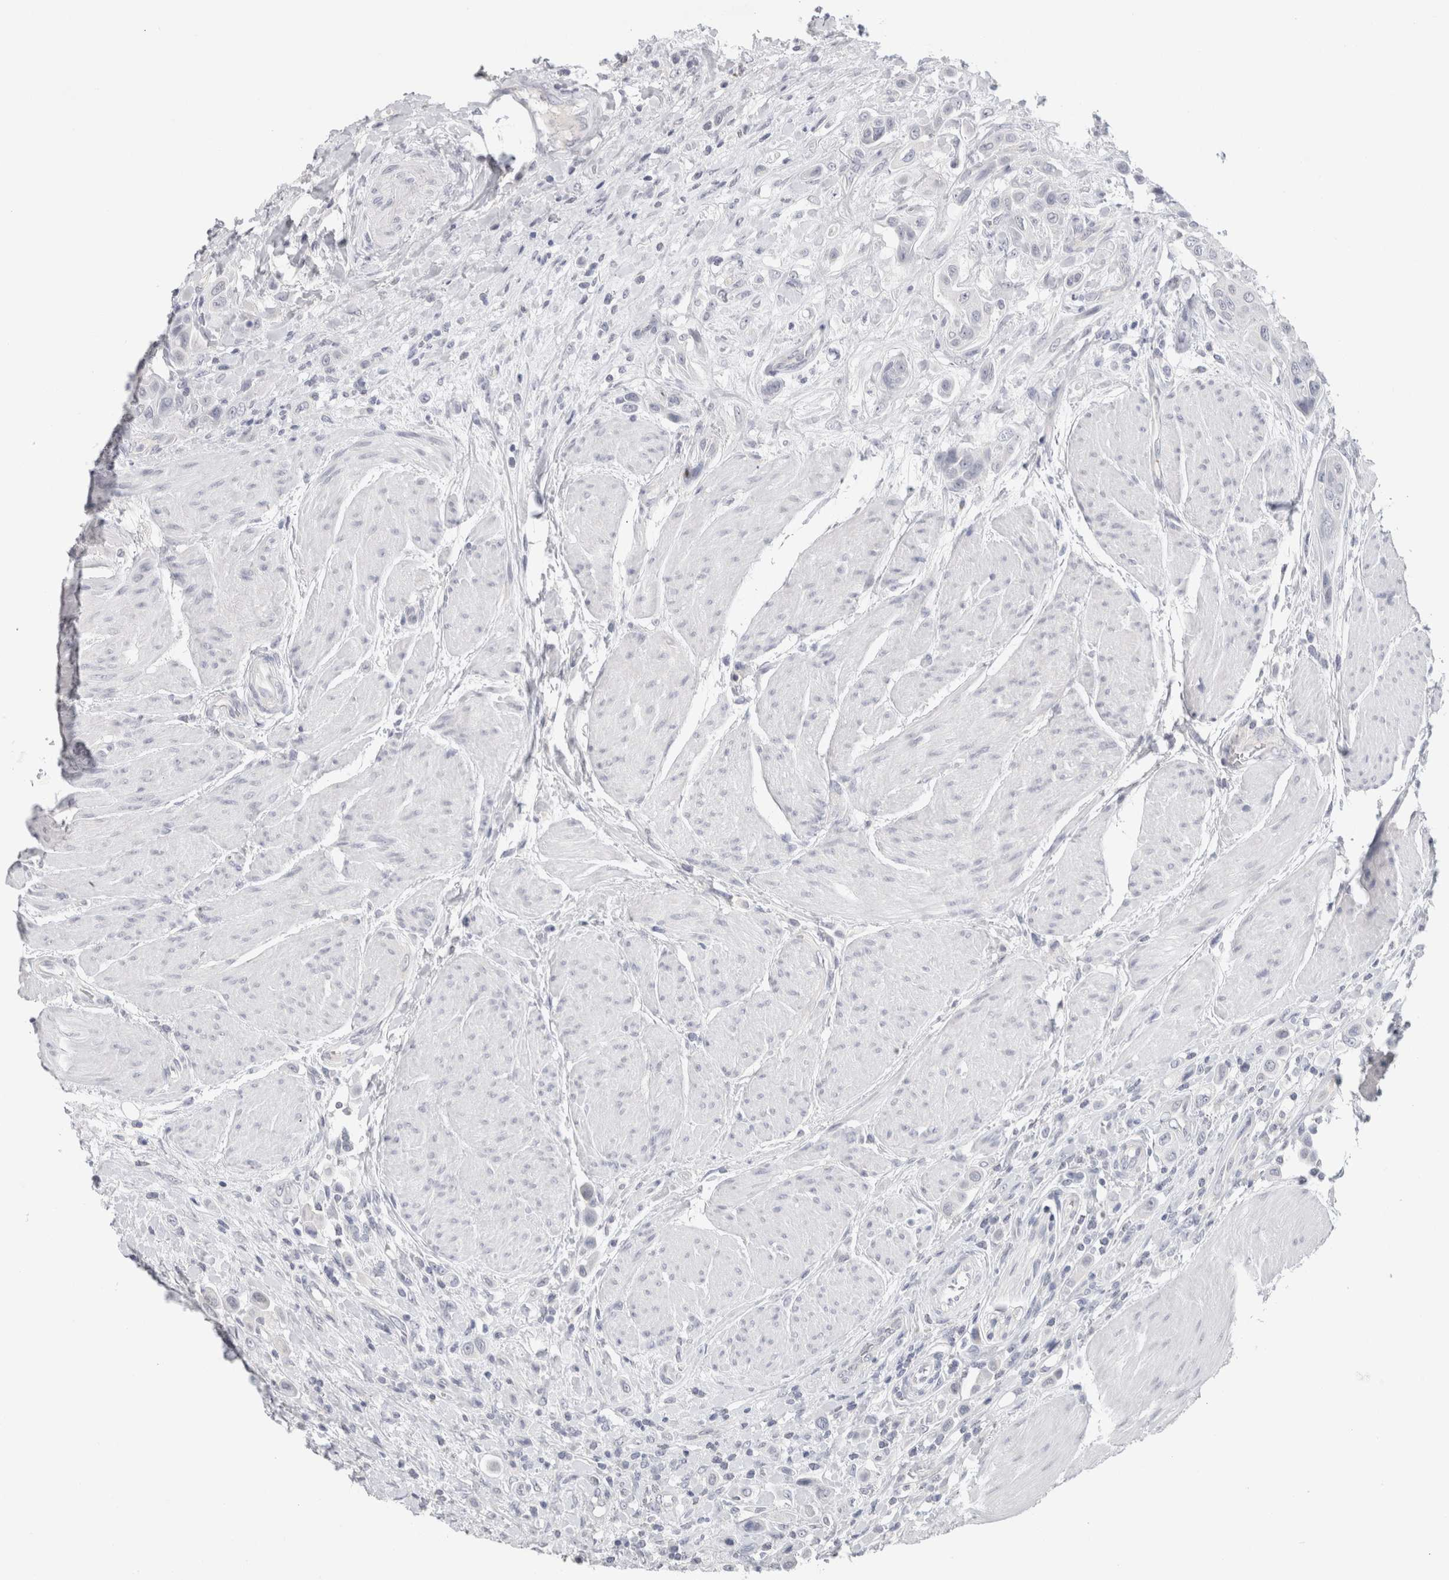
{"staining": {"intensity": "negative", "quantity": "none", "location": "none"}, "tissue": "urothelial cancer", "cell_type": "Tumor cells", "image_type": "cancer", "snomed": [{"axis": "morphology", "description": "Urothelial carcinoma, High grade"}, {"axis": "topography", "description": "Urinary bladder"}], "caption": "There is no significant positivity in tumor cells of urothelial cancer.", "gene": "TONSL", "patient": {"sex": "male", "age": 50}}